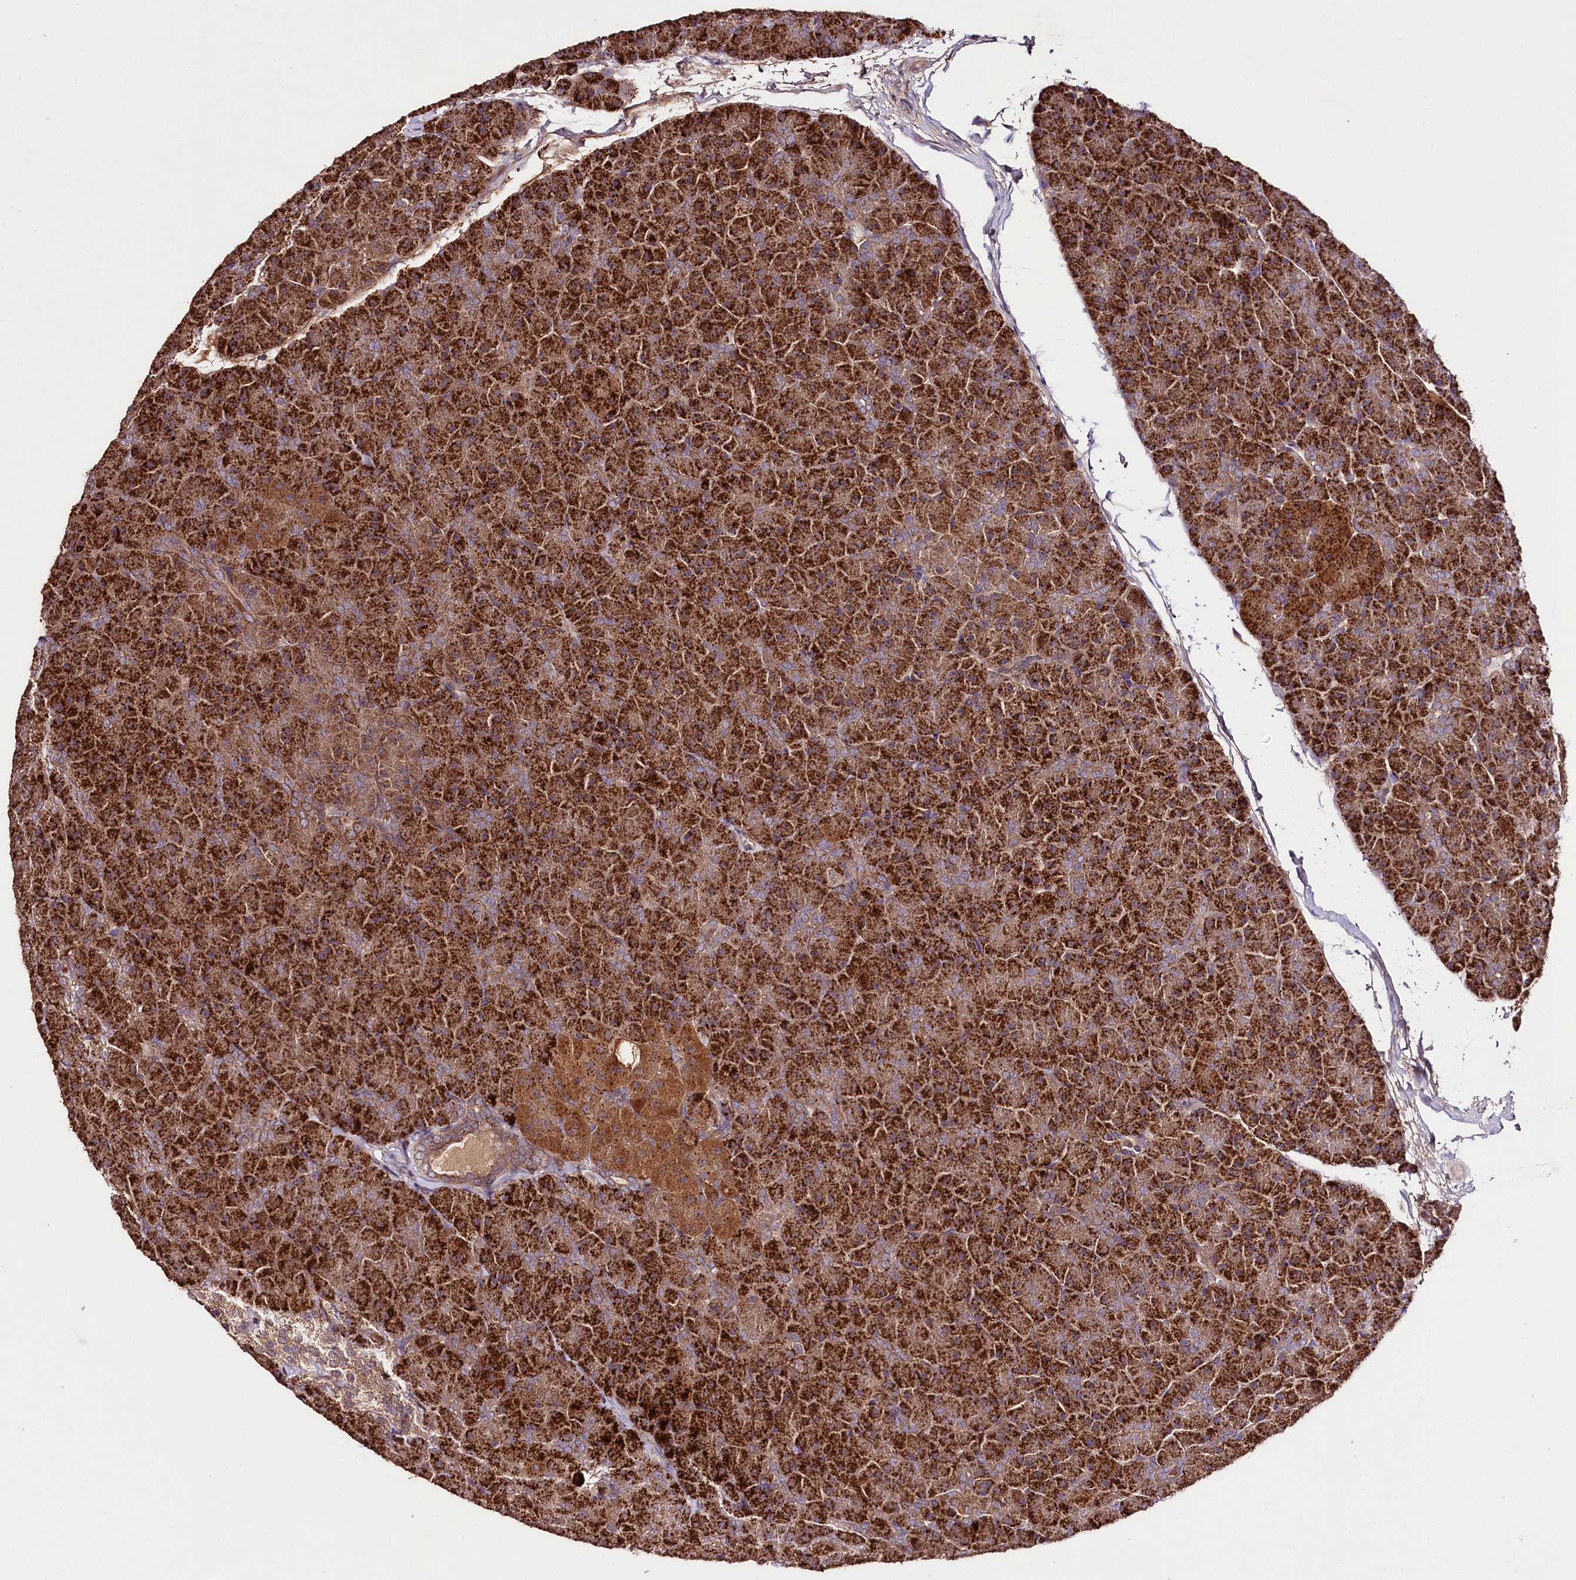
{"staining": {"intensity": "strong", "quantity": ">75%", "location": "cytoplasmic/membranous"}, "tissue": "pancreas", "cell_type": "Exocrine glandular cells", "image_type": "normal", "snomed": [{"axis": "morphology", "description": "Normal tissue, NOS"}, {"axis": "topography", "description": "Pancreas"}], "caption": "Human pancreas stained for a protein (brown) exhibits strong cytoplasmic/membranous positive expression in about >75% of exocrine glandular cells.", "gene": "TNPO3", "patient": {"sex": "male", "age": 36}}